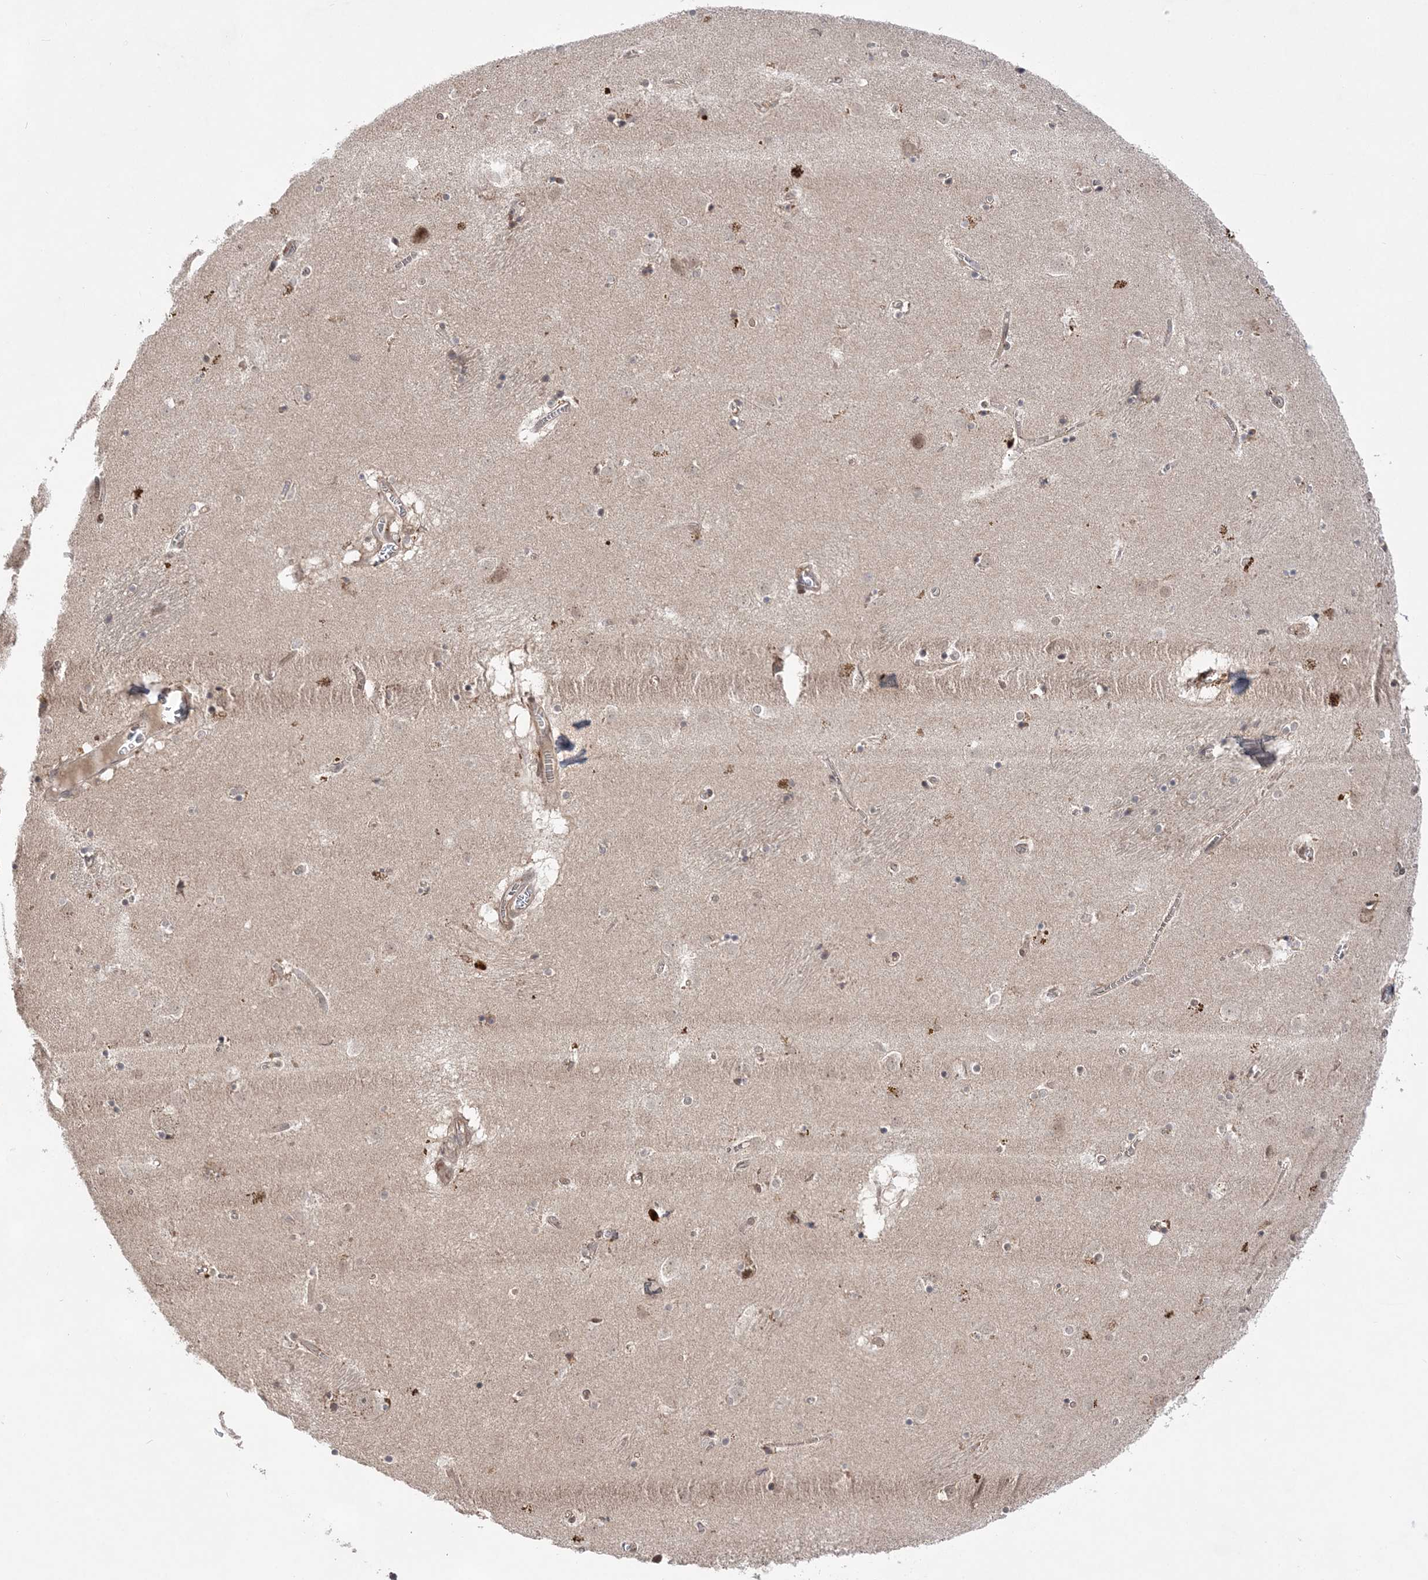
{"staining": {"intensity": "weak", "quantity": "<25%", "location": "cytoplasmic/membranous"}, "tissue": "caudate", "cell_type": "Glial cells", "image_type": "normal", "snomed": [{"axis": "morphology", "description": "Normal tissue, NOS"}, {"axis": "topography", "description": "Lateral ventricle wall"}], "caption": "Protein analysis of normal caudate displays no significant staining in glial cells. (DAB (3,3'-diaminobenzidine) immunohistochemistry, high magnification).", "gene": "ANAPC15", "patient": {"sex": "male", "age": 70}}